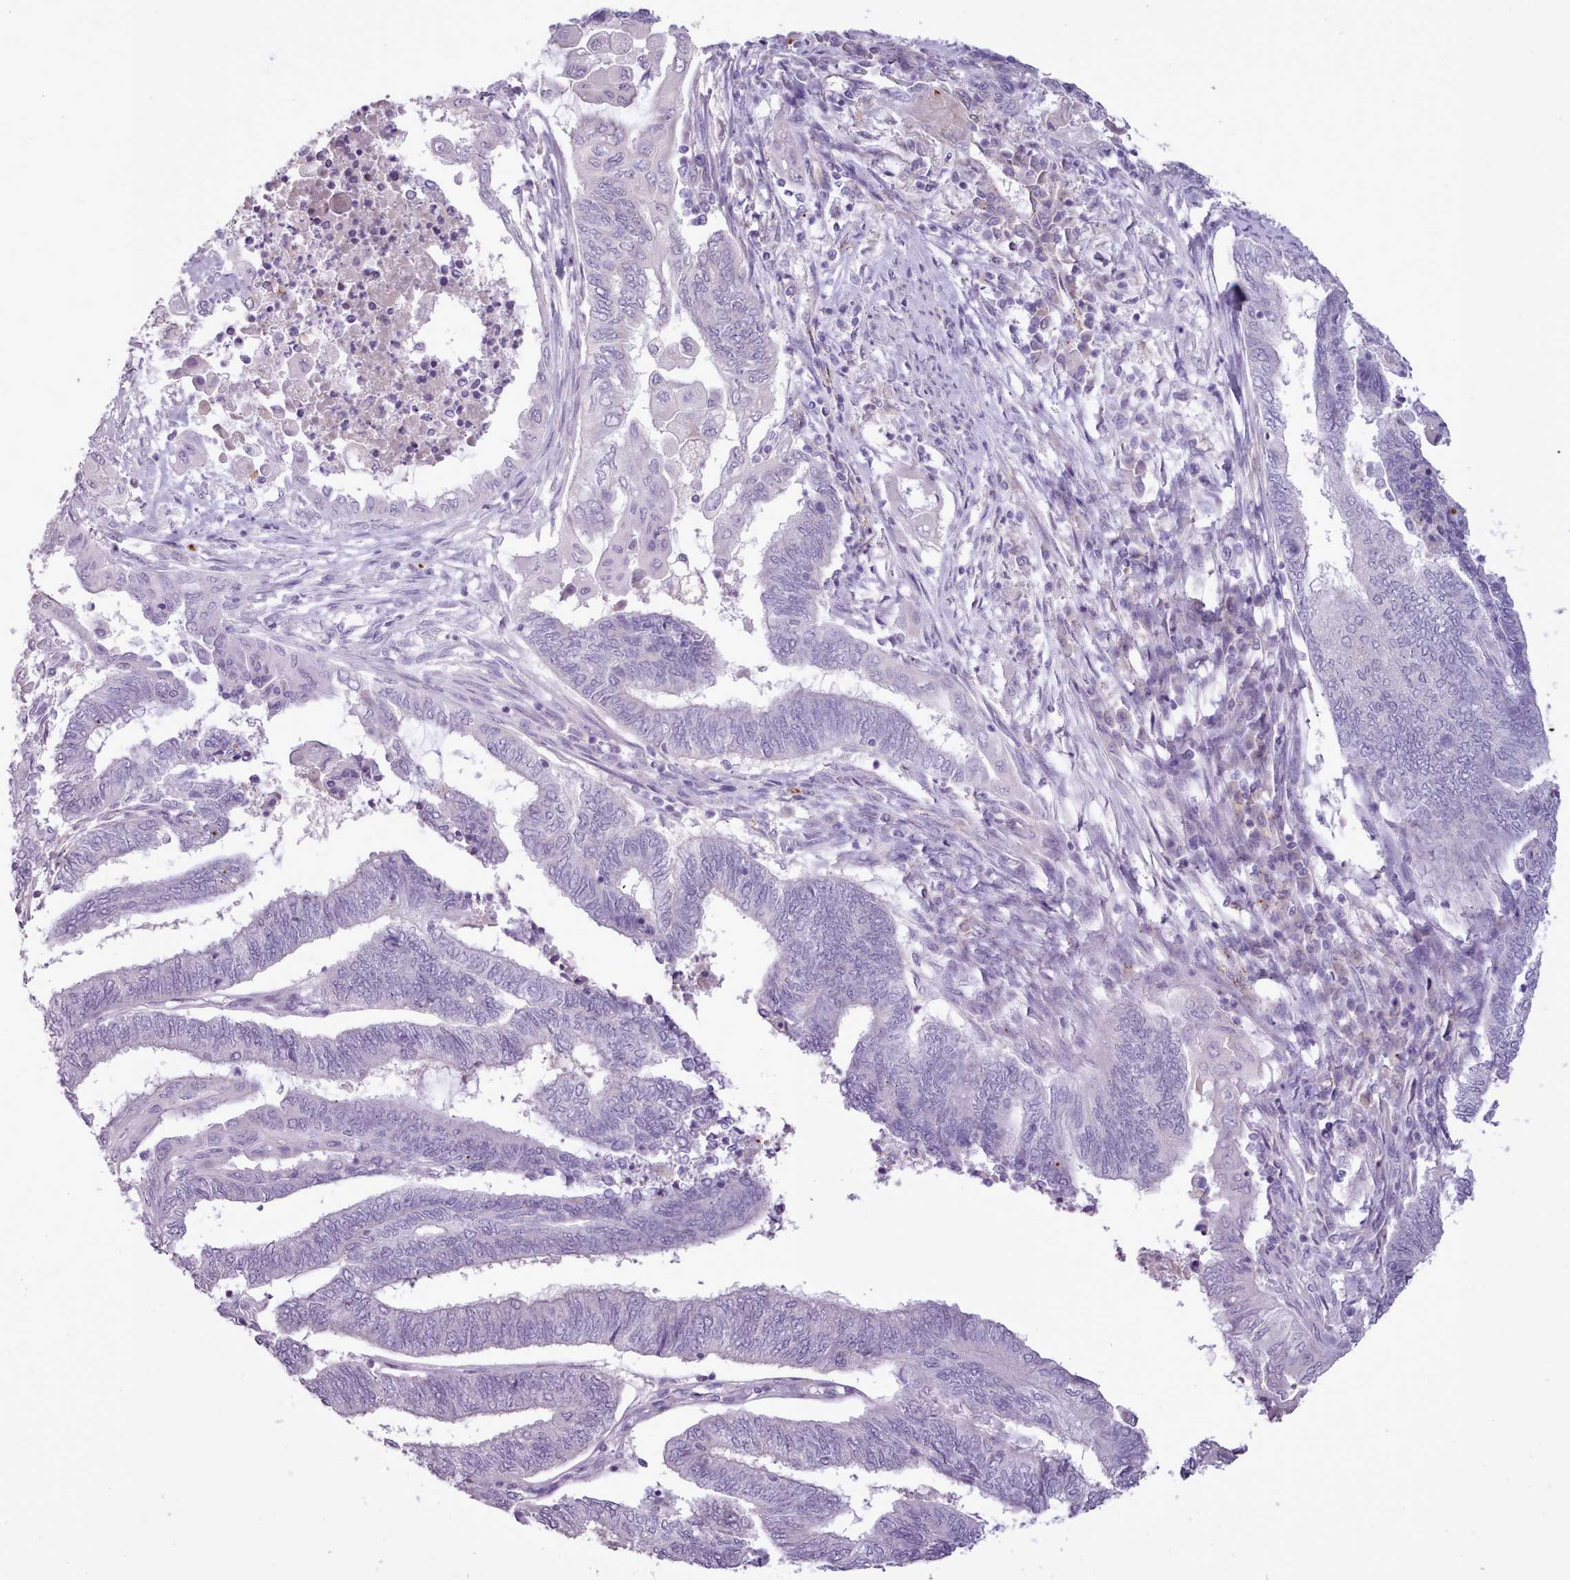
{"staining": {"intensity": "negative", "quantity": "none", "location": "none"}, "tissue": "endometrial cancer", "cell_type": "Tumor cells", "image_type": "cancer", "snomed": [{"axis": "morphology", "description": "Adenocarcinoma, NOS"}, {"axis": "topography", "description": "Uterus"}, {"axis": "topography", "description": "Endometrium"}], "caption": "A high-resolution image shows immunohistochemistry (IHC) staining of adenocarcinoma (endometrial), which exhibits no significant expression in tumor cells.", "gene": "ATRAID", "patient": {"sex": "female", "age": 70}}